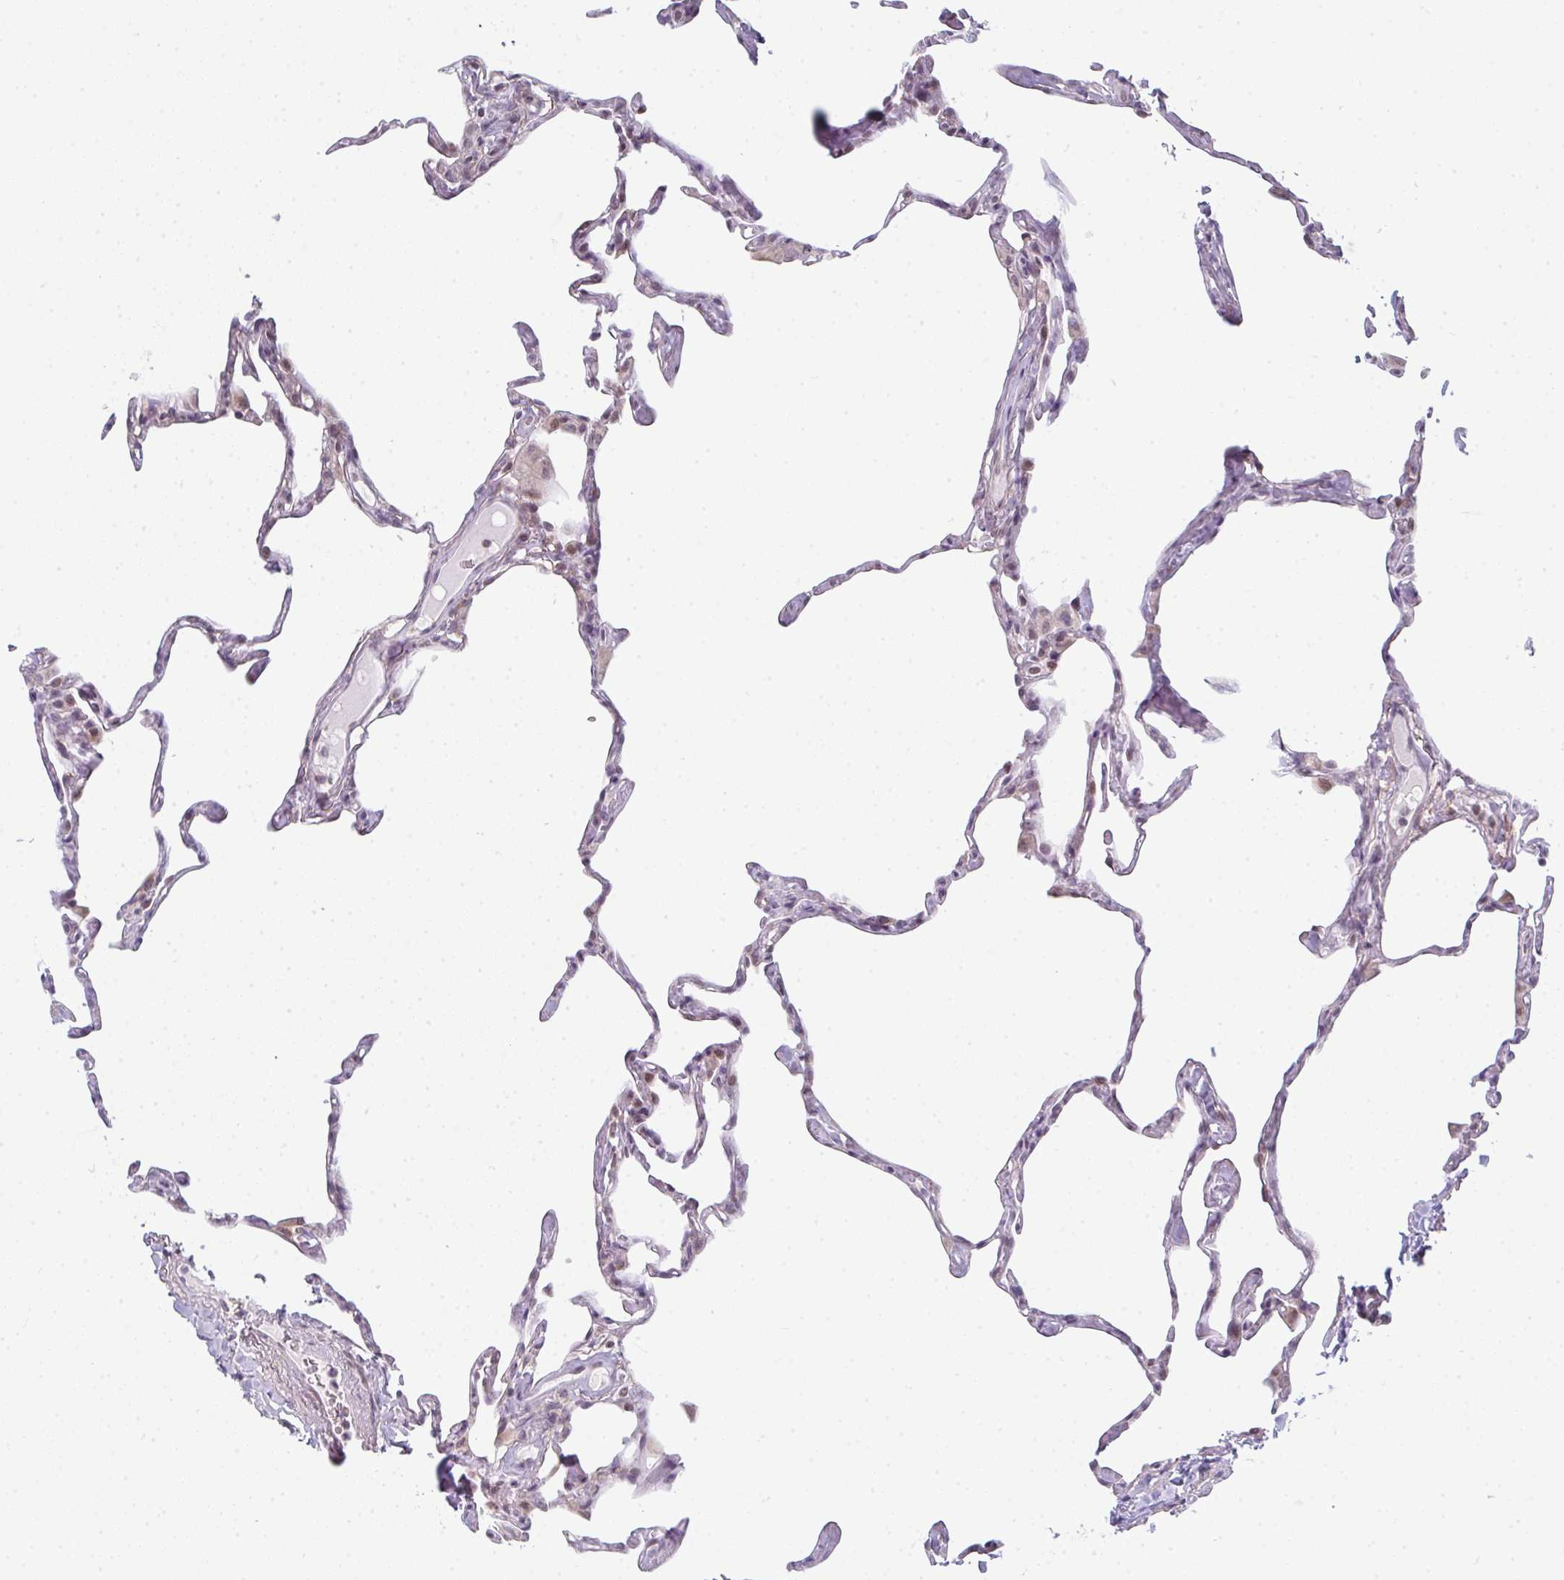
{"staining": {"intensity": "weak", "quantity": "<25%", "location": "nuclear"}, "tissue": "lung", "cell_type": "Alveolar cells", "image_type": "normal", "snomed": [{"axis": "morphology", "description": "Normal tissue, NOS"}, {"axis": "topography", "description": "Lung"}], "caption": "Image shows no significant protein positivity in alveolar cells of unremarkable lung. Brightfield microscopy of immunohistochemistry stained with DAB (brown) and hematoxylin (blue), captured at high magnification.", "gene": "TMEM237", "patient": {"sex": "male", "age": 65}}